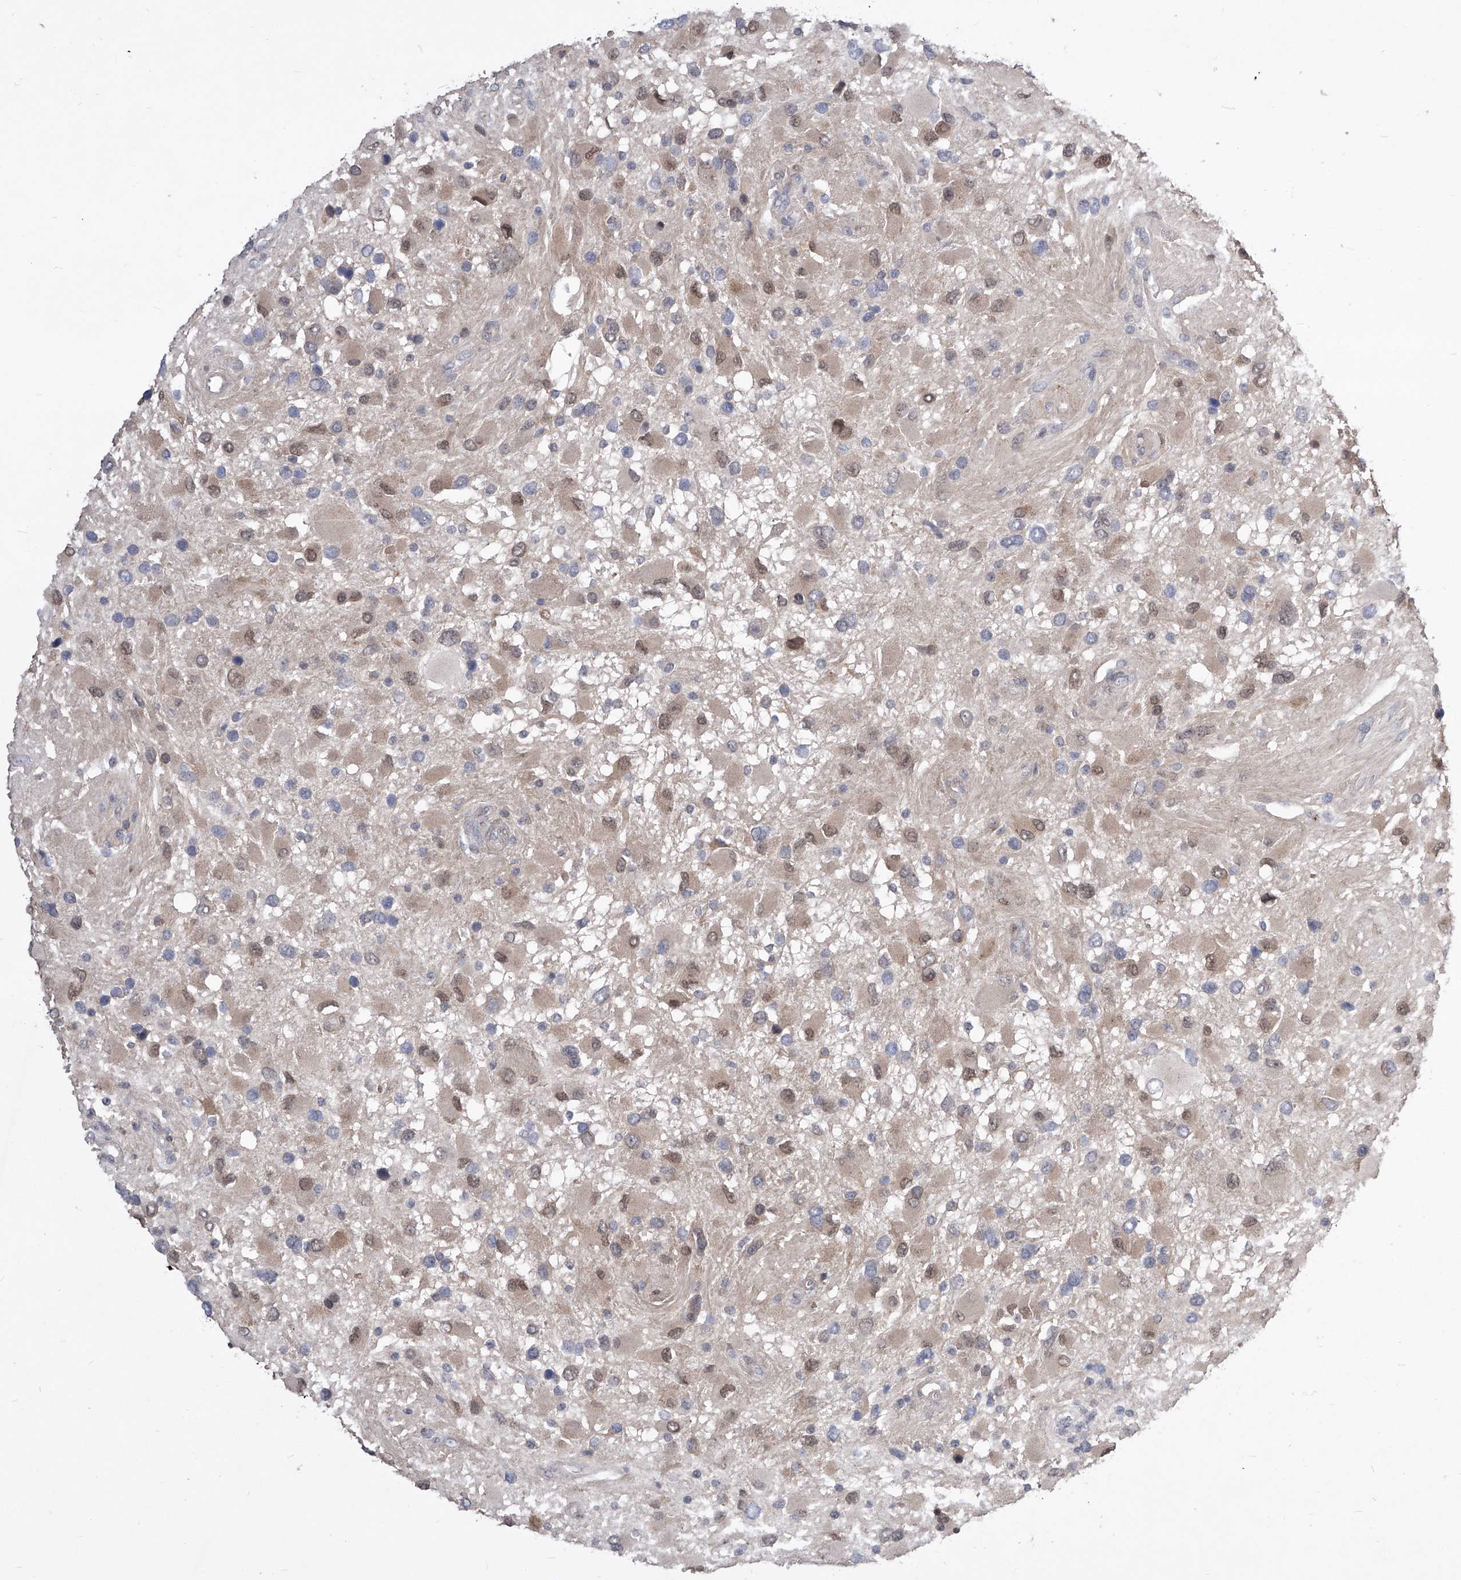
{"staining": {"intensity": "moderate", "quantity": "<25%", "location": "nuclear"}, "tissue": "glioma", "cell_type": "Tumor cells", "image_type": "cancer", "snomed": [{"axis": "morphology", "description": "Glioma, malignant, High grade"}, {"axis": "topography", "description": "Brain"}], "caption": "The image exhibits staining of malignant glioma (high-grade), revealing moderate nuclear protein positivity (brown color) within tumor cells.", "gene": "CETN2", "patient": {"sex": "male", "age": 53}}